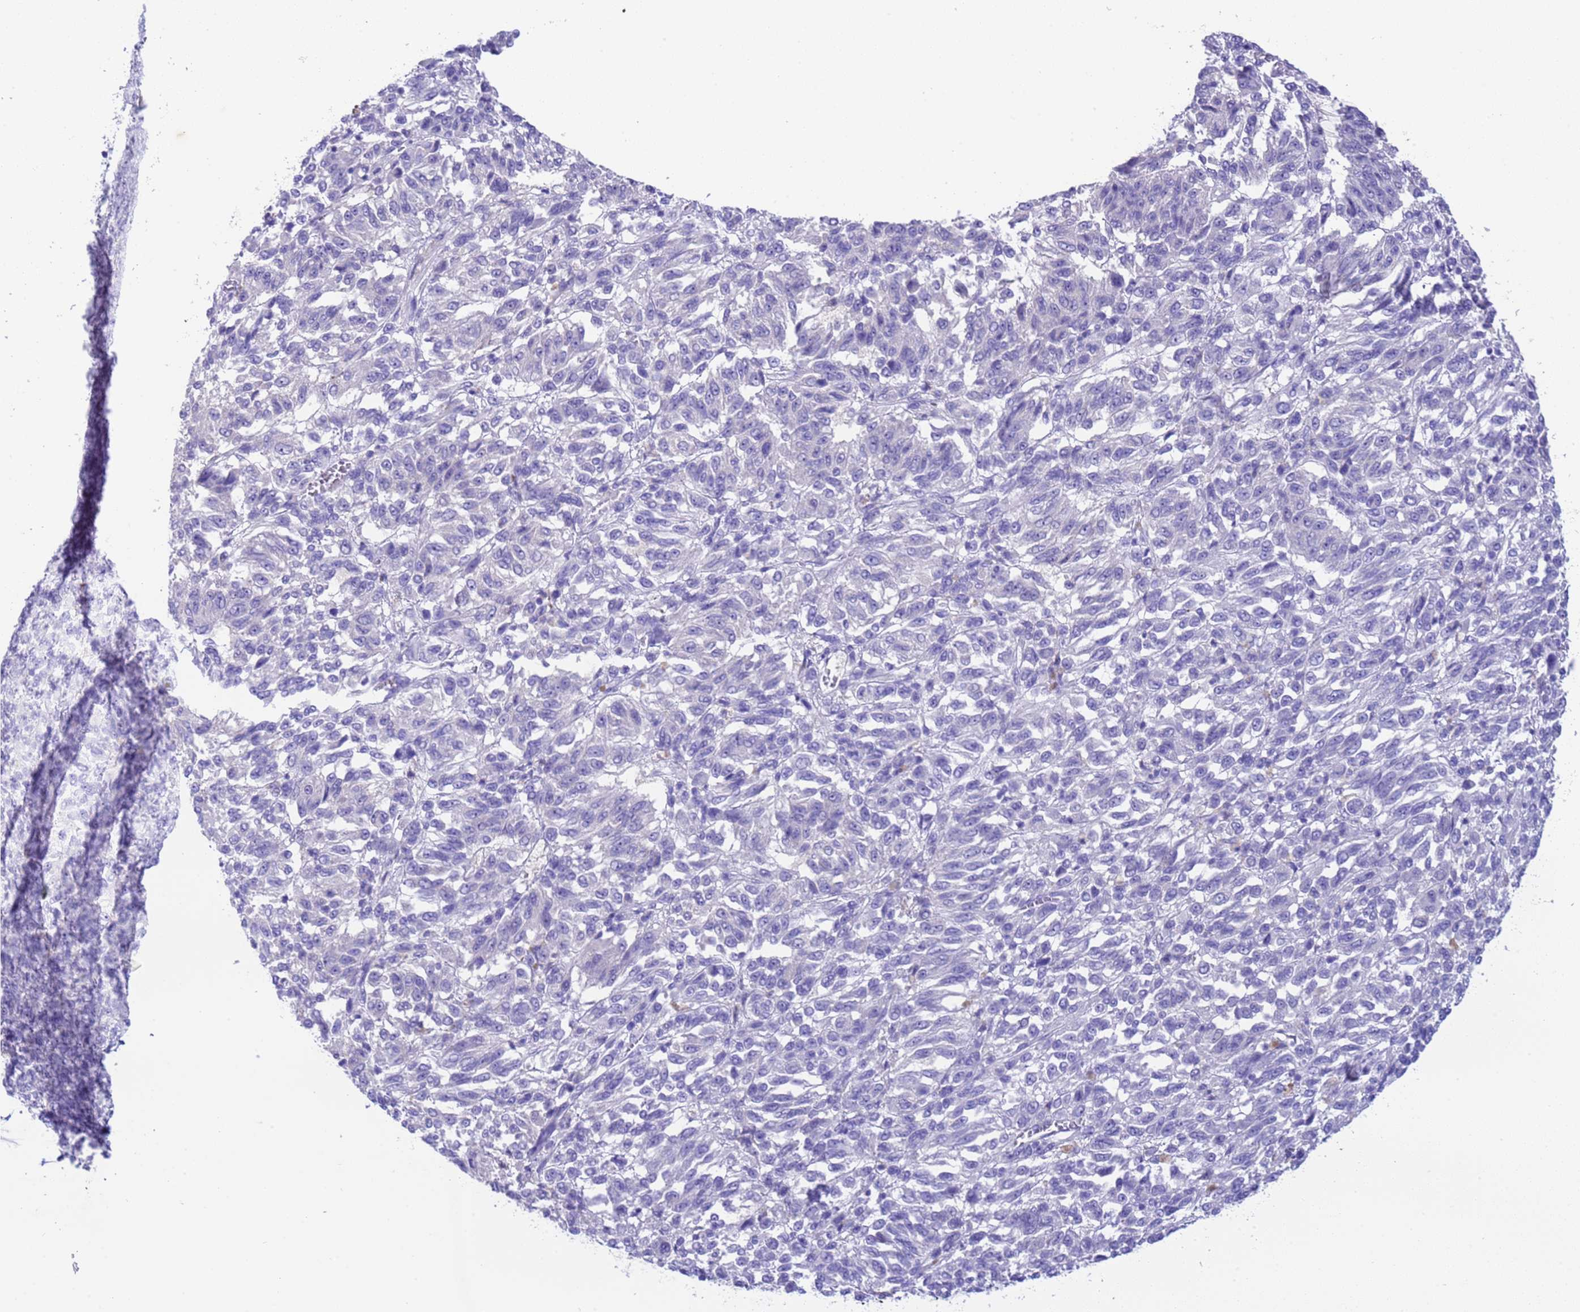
{"staining": {"intensity": "negative", "quantity": "none", "location": "none"}, "tissue": "melanoma", "cell_type": "Tumor cells", "image_type": "cancer", "snomed": [{"axis": "morphology", "description": "Malignant melanoma, Metastatic site"}, {"axis": "topography", "description": "Lung"}], "caption": "The immunohistochemistry (IHC) image has no significant positivity in tumor cells of malignant melanoma (metastatic site) tissue.", "gene": "USP38", "patient": {"sex": "male", "age": 64}}